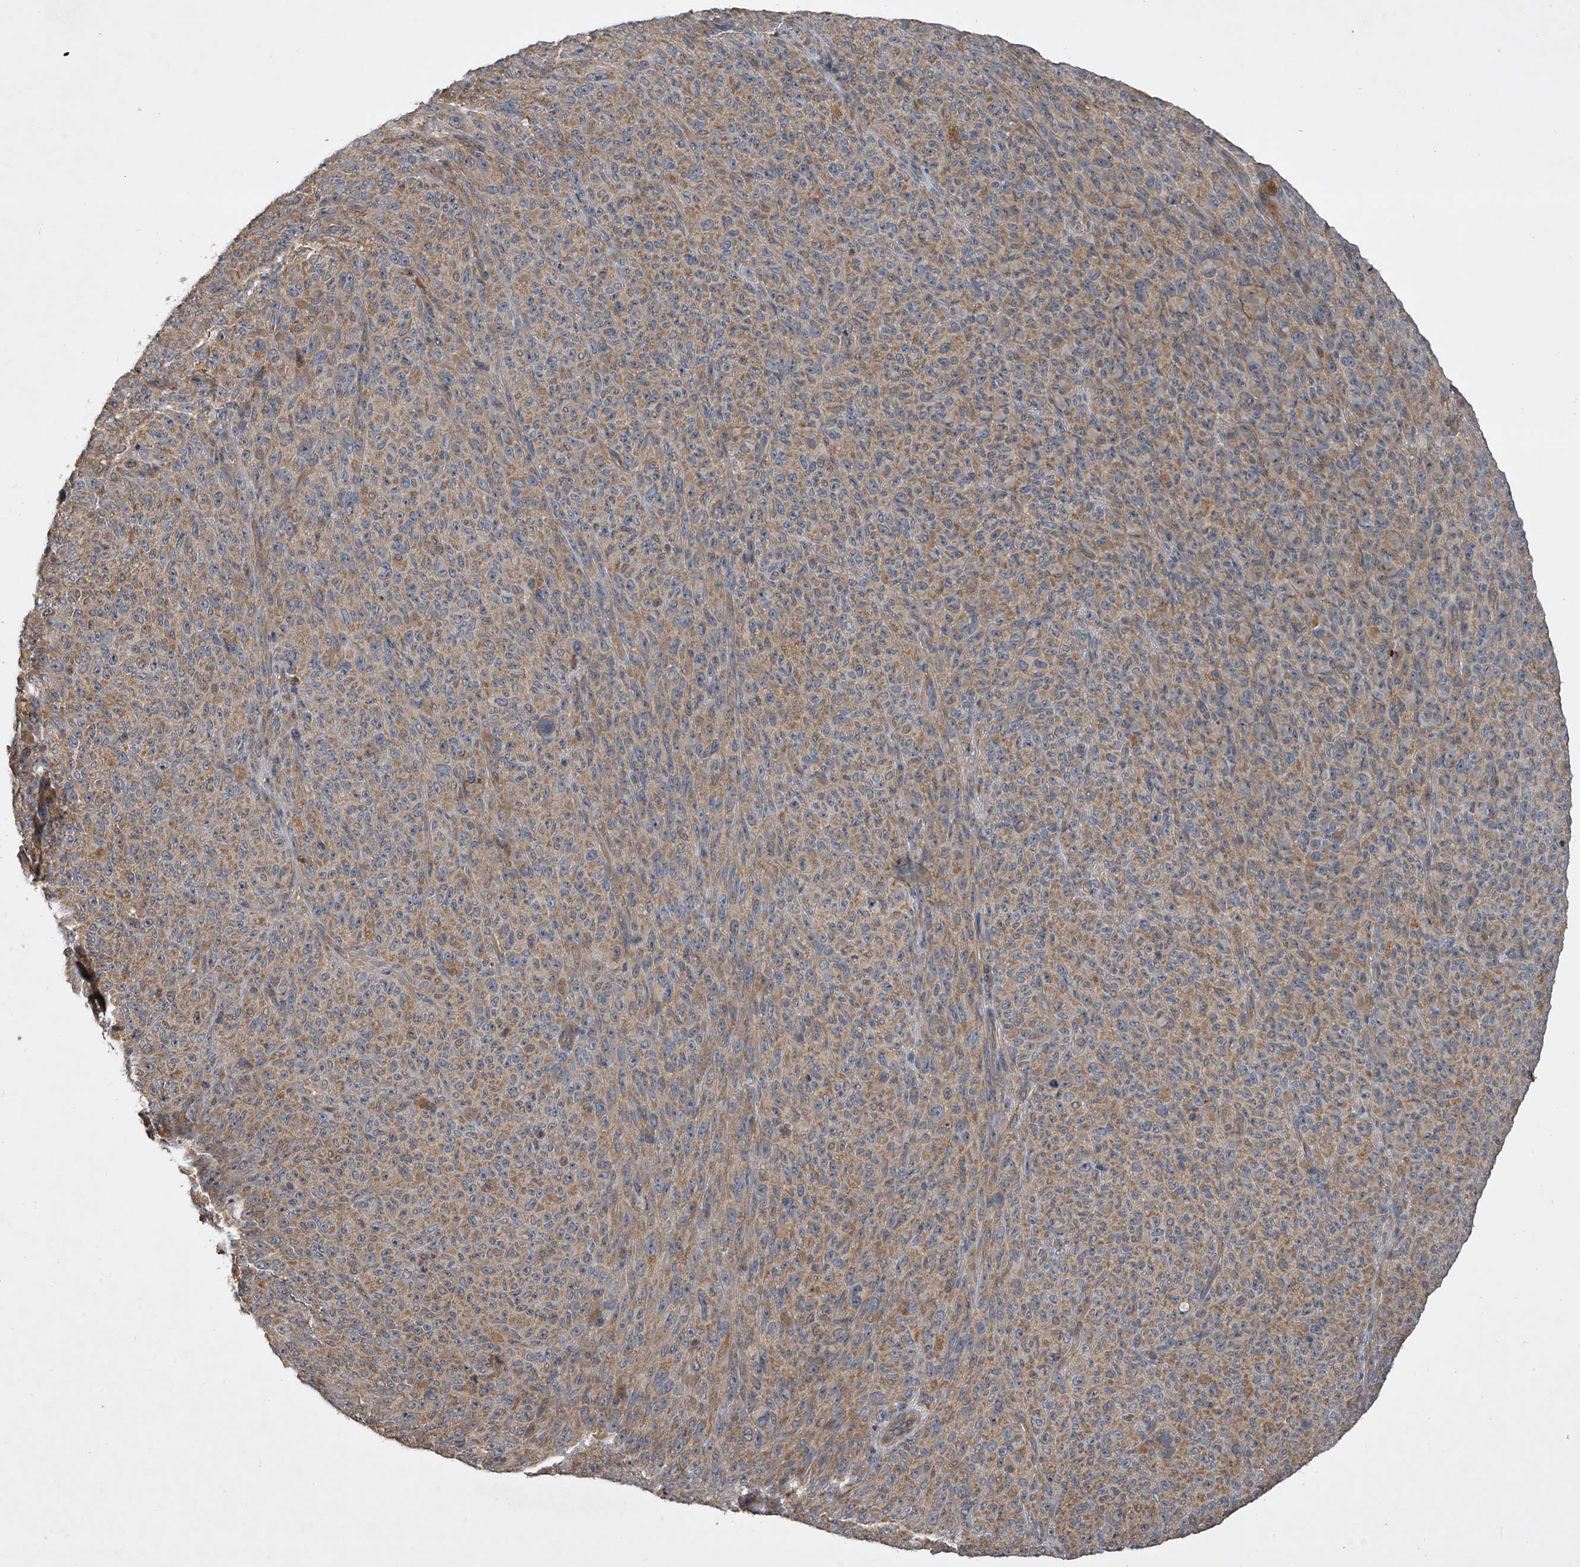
{"staining": {"intensity": "moderate", "quantity": "25%-75%", "location": "cytoplasmic/membranous"}, "tissue": "melanoma", "cell_type": "Tumor cells", "image_type": "cancer", "snomed": [{"axis": "morphology", "description": "Malignant melanoma, NOS"}, {"axis": "topography", "description": "Skin"}], "caption": "Malignant melanoma stained for a protein displays moderate cytoplasmic/membranous positivity in tumor cells. (IHC, brightfield microscopy, high magnification).", "gene": "NFS1", "patient": {"sex": "female", "age": 82}}